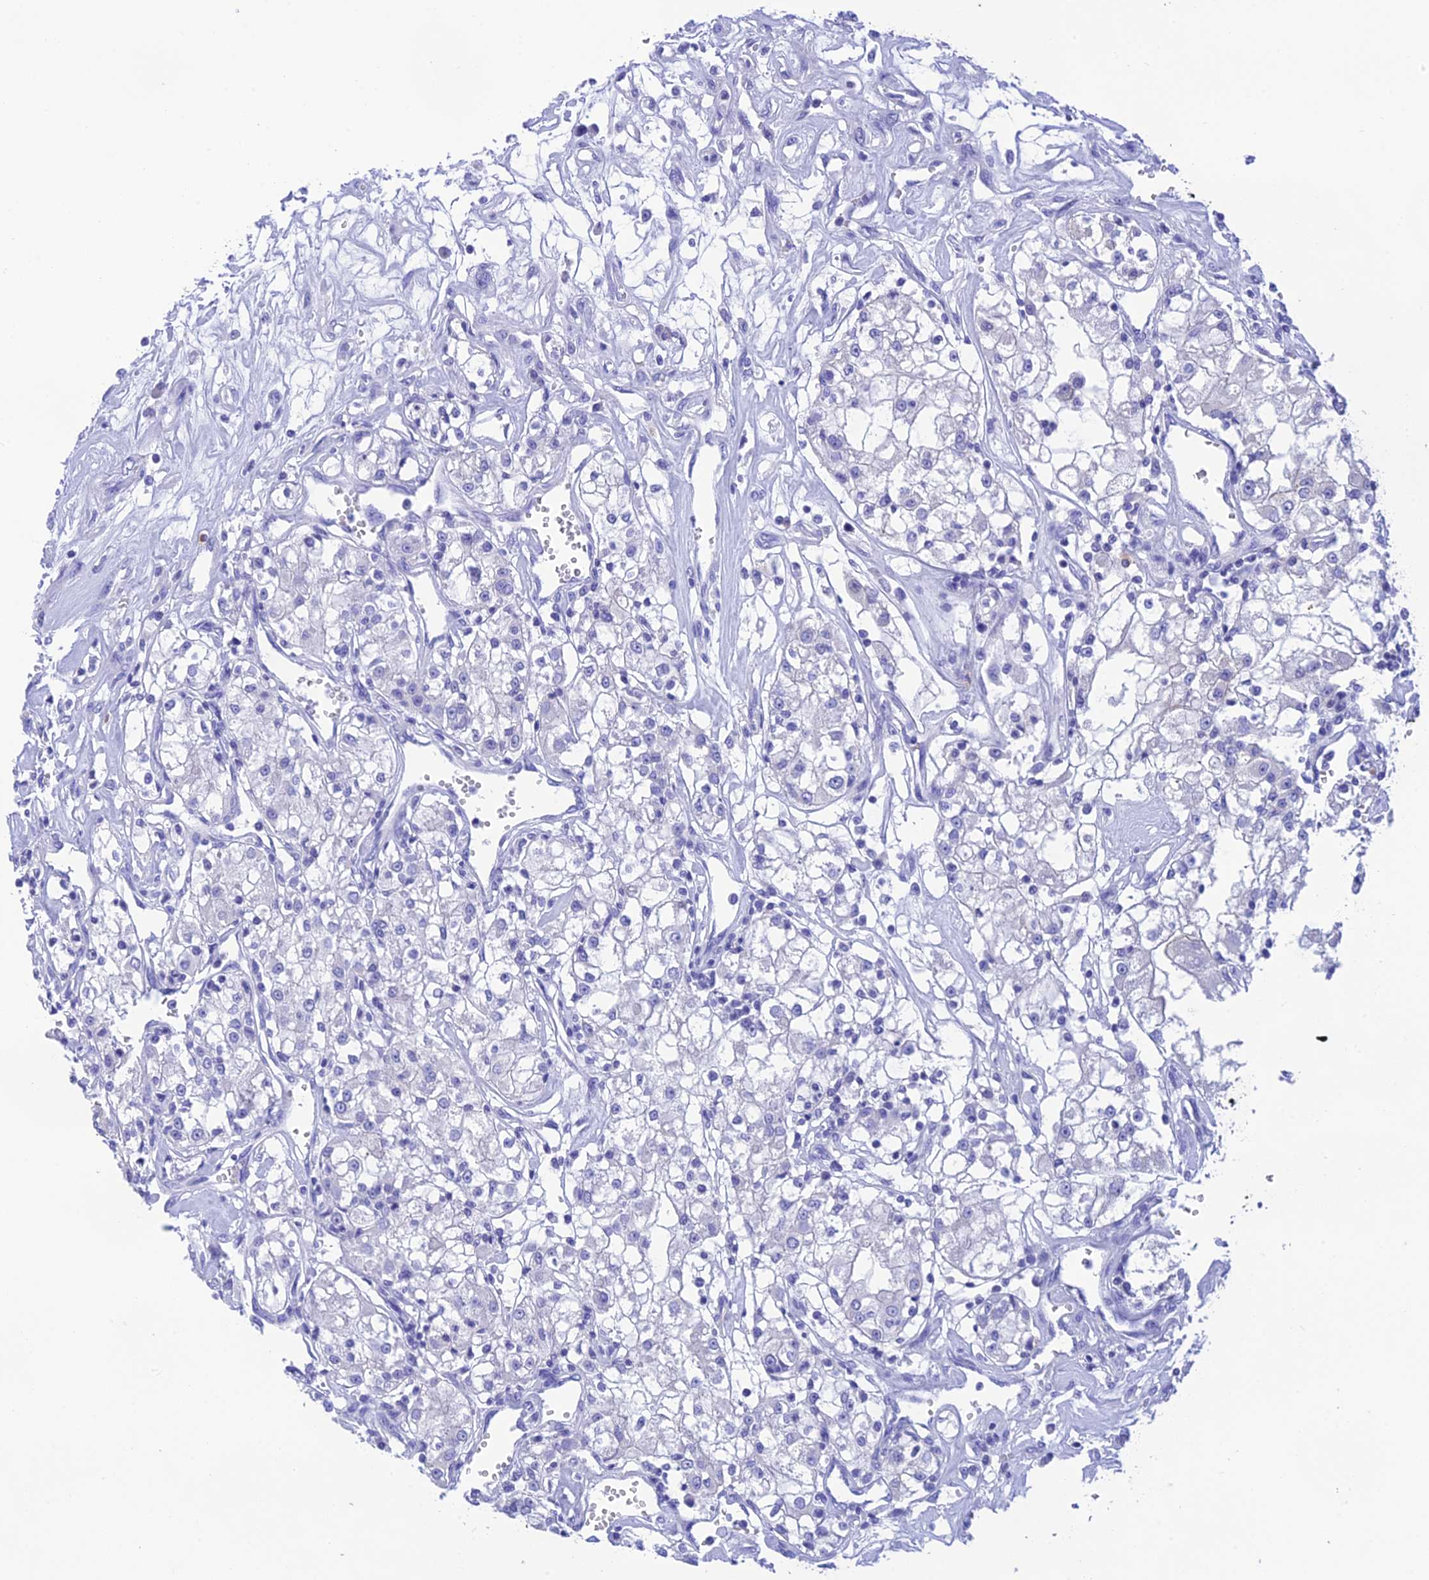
{"staining": {"intensity": "negative", "quantity": "none", "location": "none"}, "tissue": "renal cancer", "cell_type": "Tumor cells", "image_type": "cancer", "snomed": [{"axis": "morphology", "description": "Adenocarcinoma, NOS"}, {"axis": "topography", "description": "Kidney"}], "caption": "Immunohistochemistry (IHC) histopathology image of neoplastic tissue: human renal cancer (adenocarcinoma) stained with DAB (3,3'-diaminobenzidine) reveals no significant protein staining in tumor cells. Nuclei are stained in blue.", "gene": "KDELR3", "patient": {"sex": "female", "age": 59}}